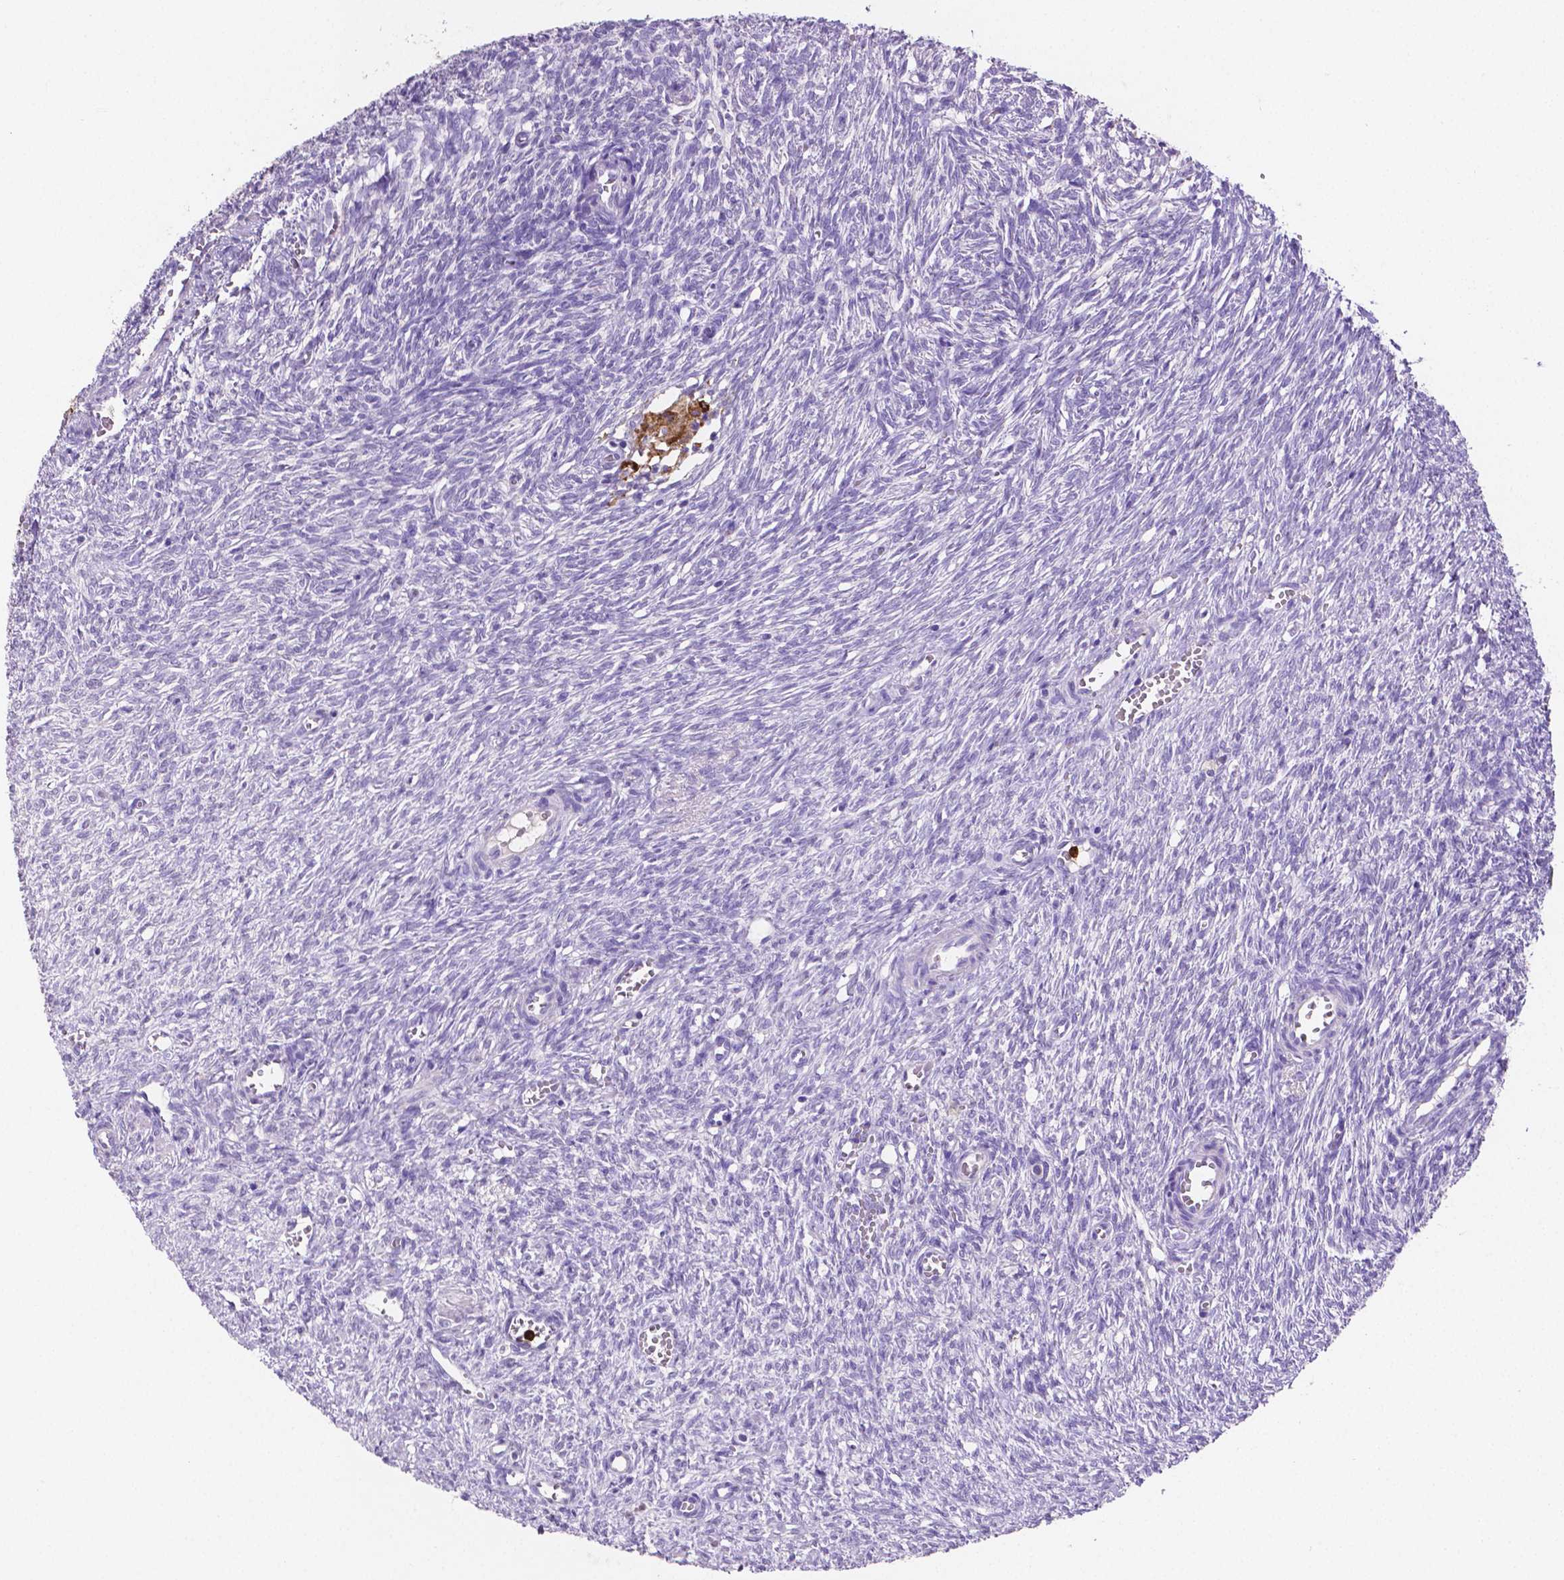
{"staining": {"intensity": "negative", "quantity": "none", "location": "none"}, "tissue": "ovary", "cell_type": "Ovarian stroma cells", "image_type": "normal", "snomed": [{"axis": "morphology", "description": "Normal tissue, NOS"}, {"axis": "topography", "description": "Ovary"}], "caption": "Immunohistochemical staining of benign human ovary demonstrates no significant expression in ovarian stroma cells.", "gene": "MMP9", "patient": {"sex": "female", "age": 46}}